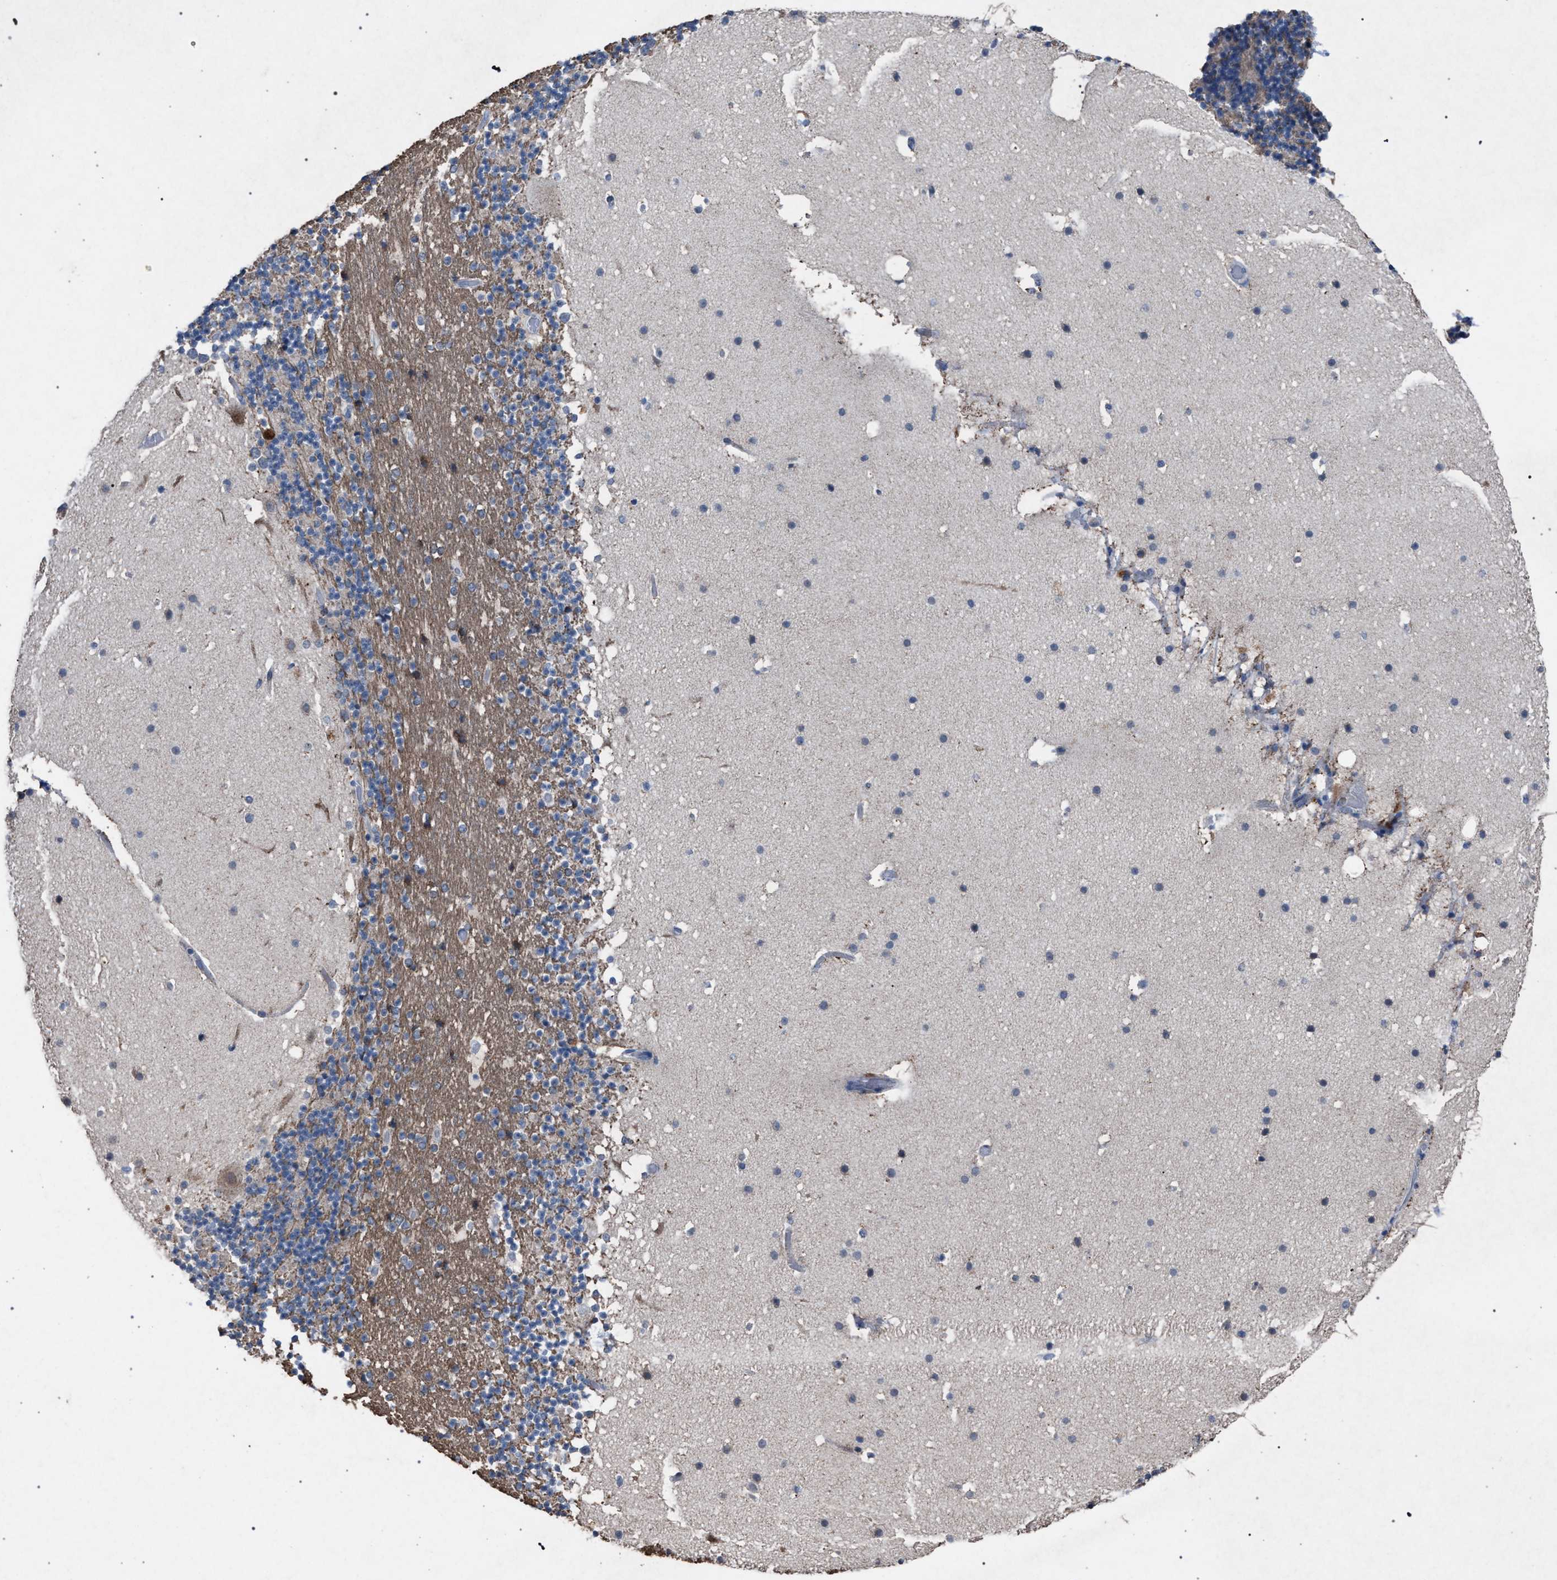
{"staining": {"intensity": "moderate", "quantity": "<25%", "location": "cytoplasmic/membranous"}, "tissue": "cerebellum", "cell_type": "Cells in granular layer", "image_type": "normal", "snomed": [{"axis": "morphology", "description": "Normal tissue, NOS"}, {"axis": "topography", "description": "Cerebellum"}], "caption": "Normal cerebellum displays moderate cytoplasmic/membranous positivity in about <25% of cells in granular layer.", "gene": "HSD17B4", "patient": {"sex": "male", "age": 57}}